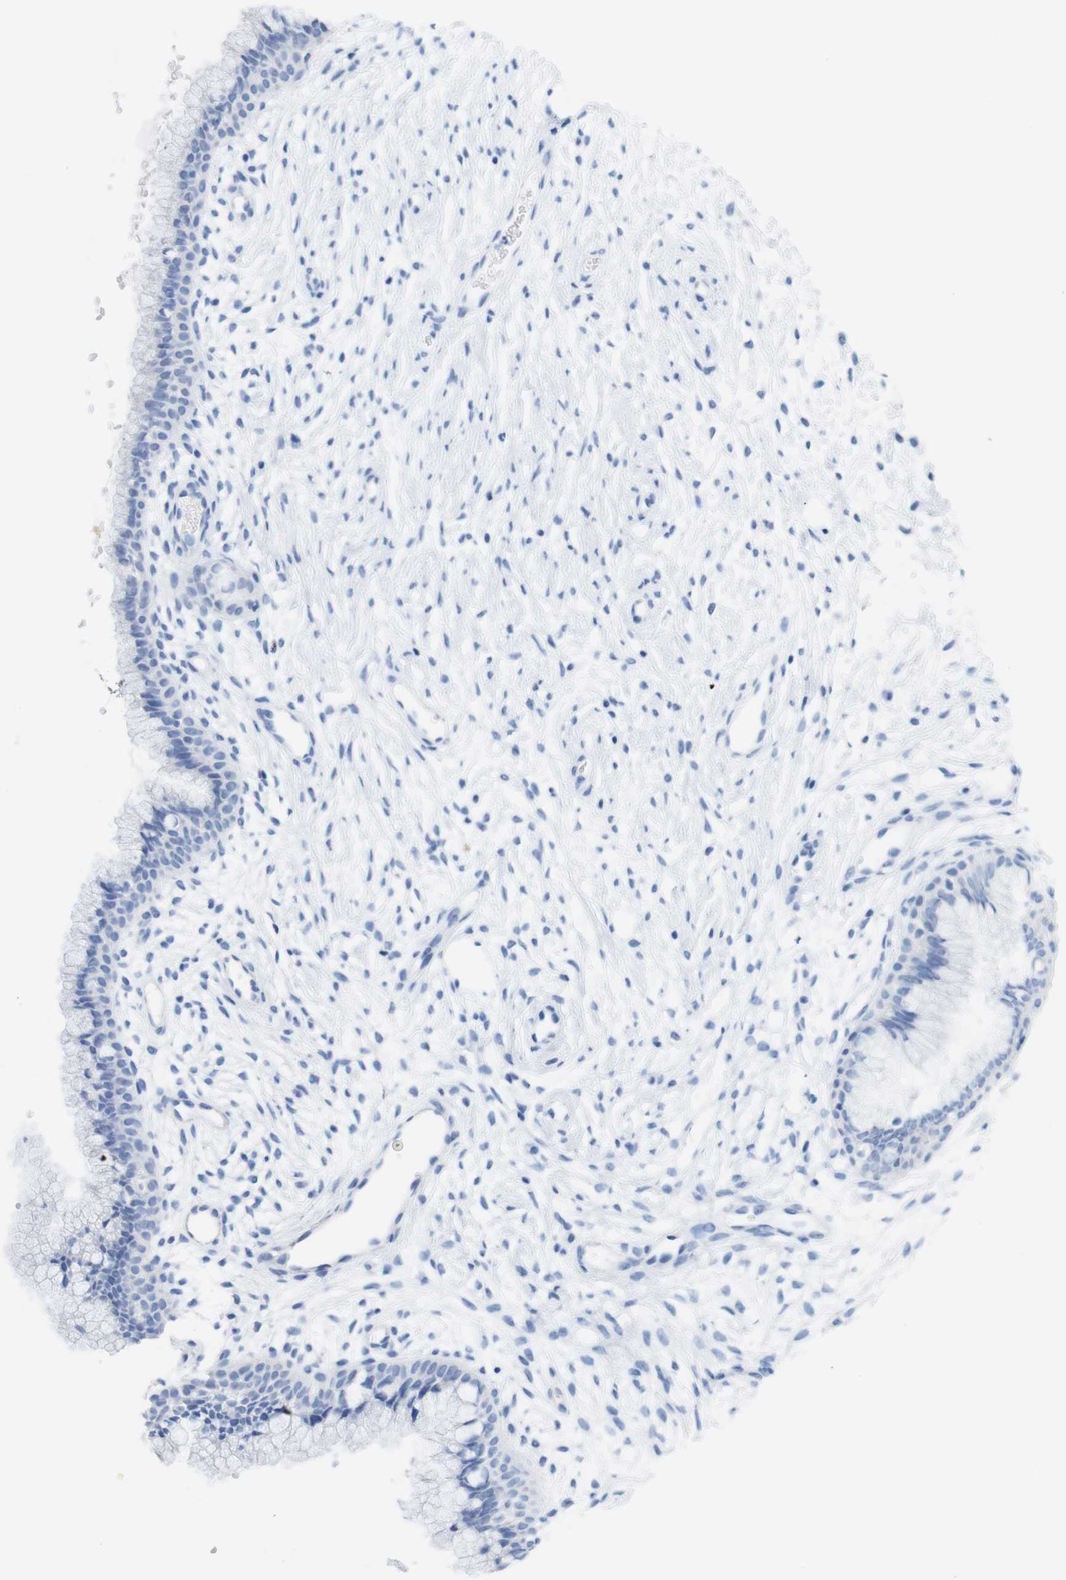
{"staining": {"intensity": "negative", "quantity": "none", "location": "none"}, "tissue": "cervix", "cell_type": "Glandular cells", "image_type": "normal", "snomed": [{"axis": "morphology", "description": "Normal tissue, NOS"}, {"axis": "topography", "description": "Cervix"}], "caption": "There is no significant expression in glandular cells of cervix. The staining was performed using DAB (3,3'-diaminobenzidine) to visualize the protein expression in brown, while the nuclei were stained in blue with hematoxylin (Magnification: 20x).", "gene": "LAG3", "patient": {"sex": "female", "age": 39}}